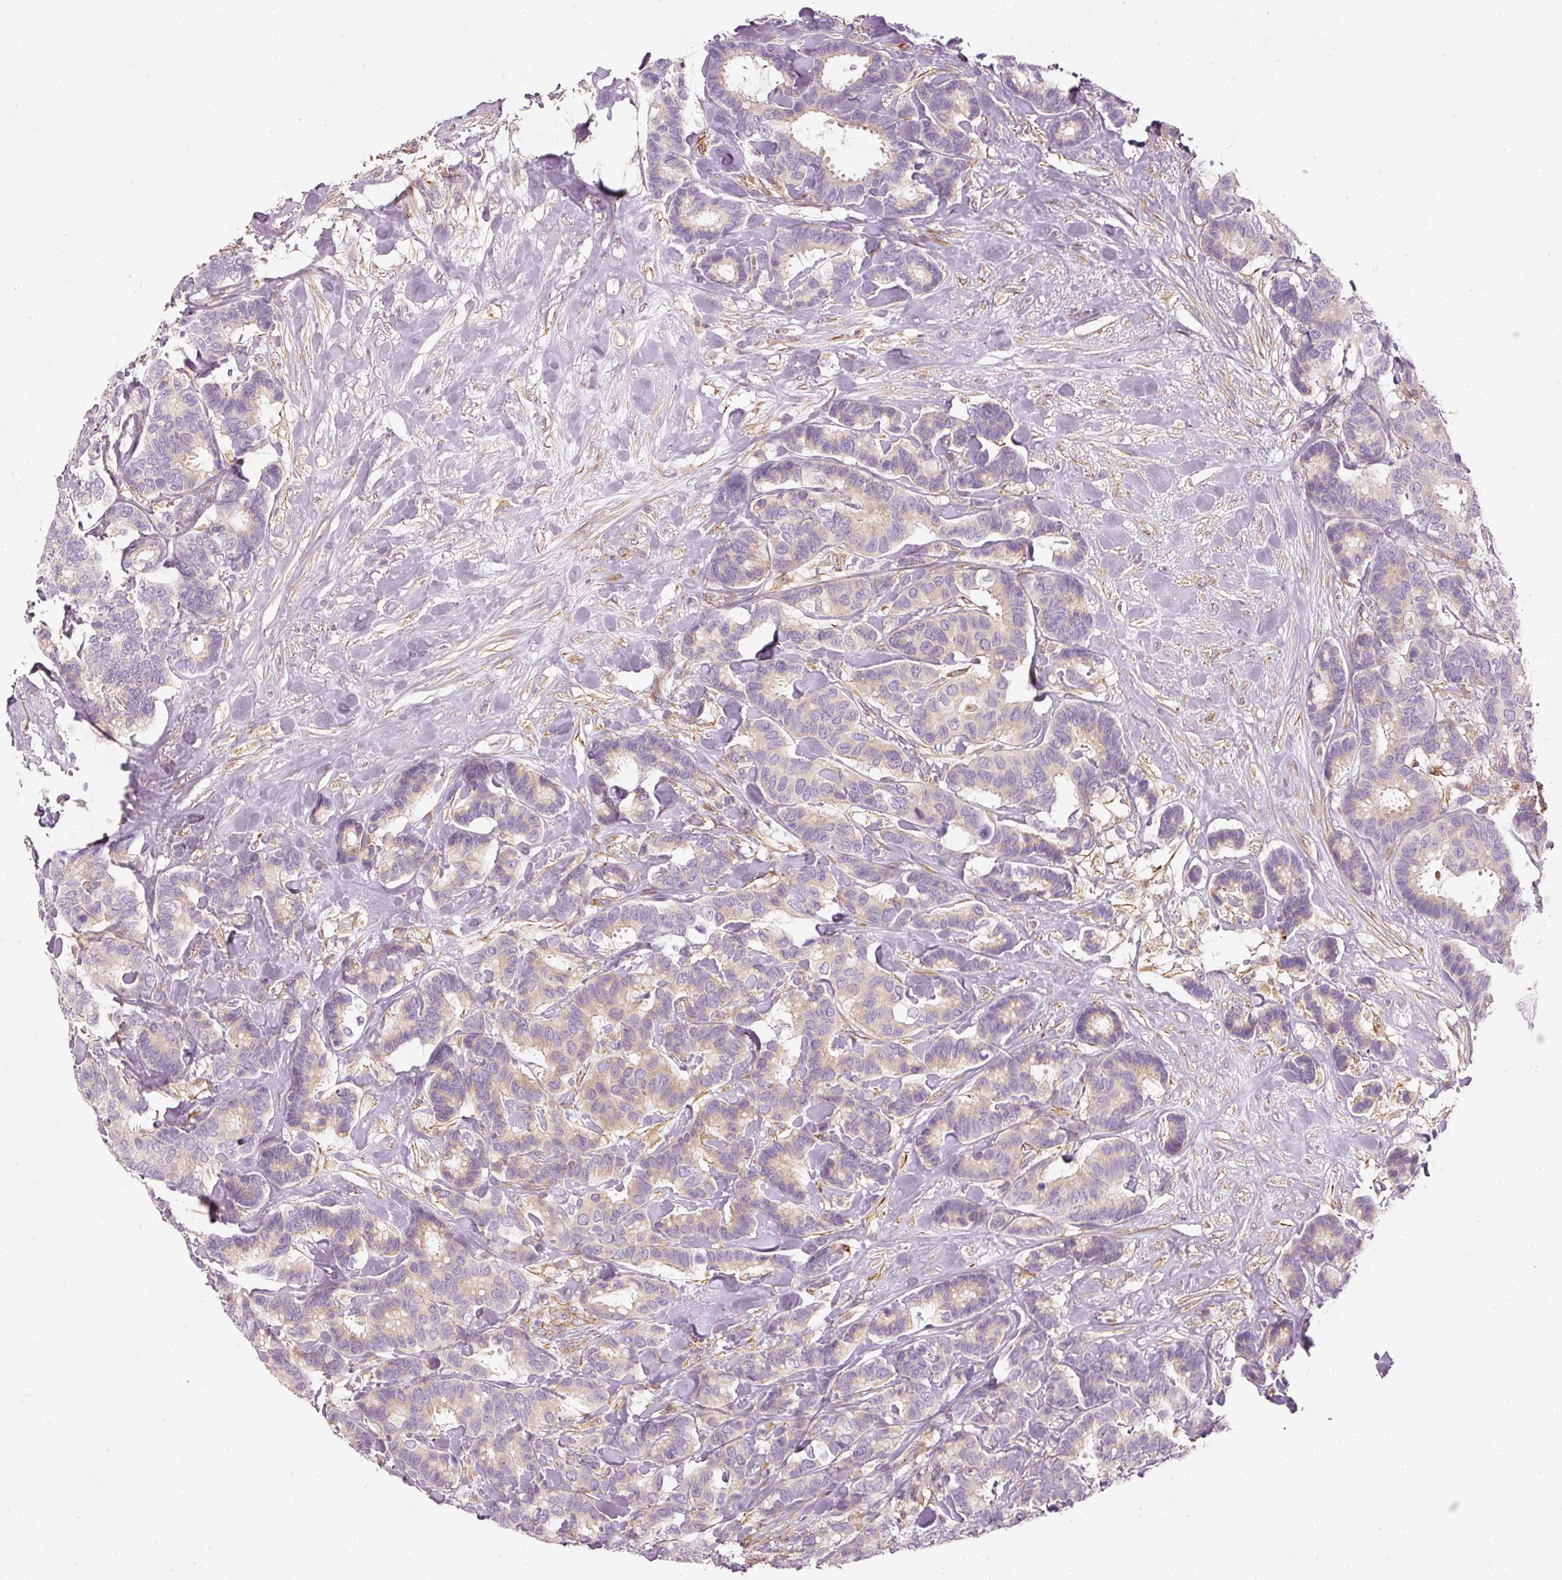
{"staining": {"intensity": "weak", "quantity": "25%-75%", "location": "cytoplasmic/membranous"}, "tissue": "breast cancer", "cell_type": "Tumor cells", "image_type": "cancer", "snomed": [{"axis": "morphology", "description": "Normal tissue, NOS"}, {"axis": "morphology", "description": "Duct carcinoma"}, {"axis": "topography", "description": "Breast"}], "caption": "Brown immunohistochemical staining in human breast cancer (invasive ductal carcinoma) exhibits weak cytoplasmic/membranous expression in about 25%-75% of tumor cells.", "gene": "OSR2", "patient": {"sex": "female", "age": 87}}